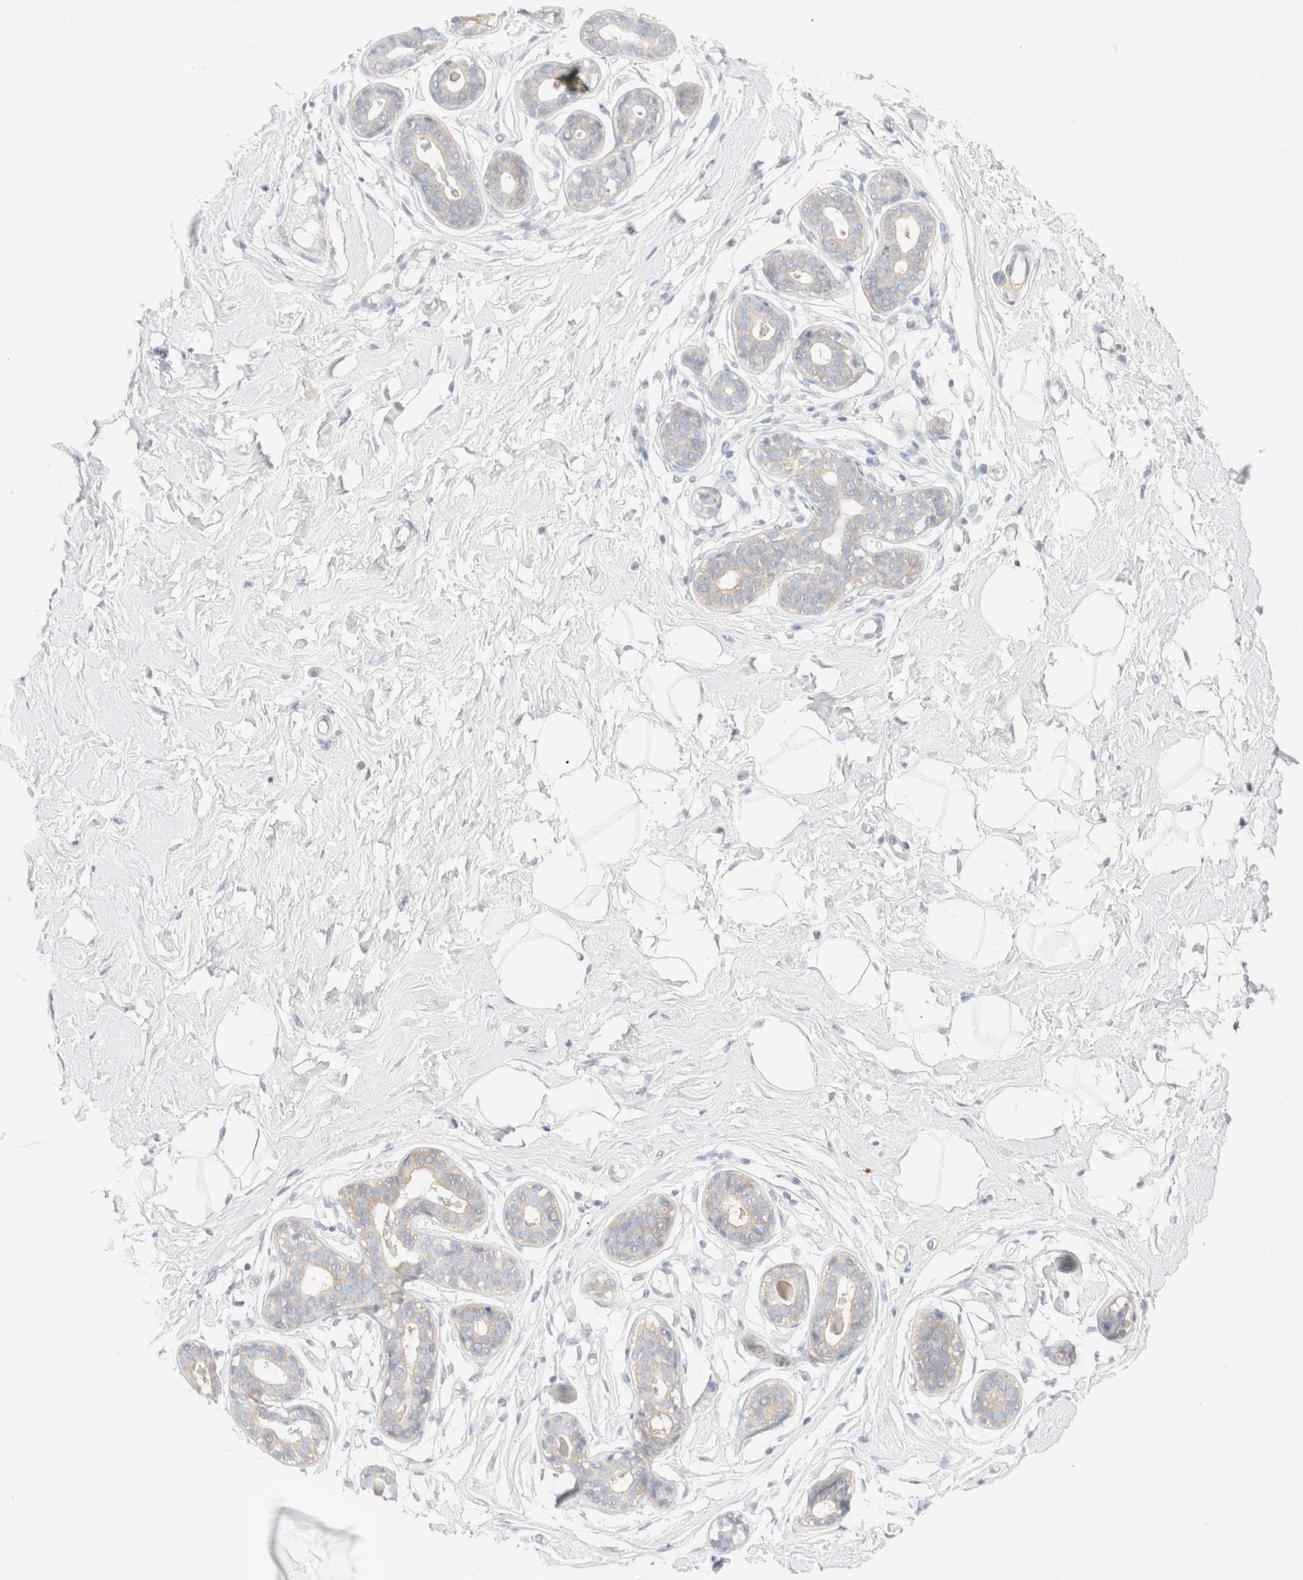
{"staining": {"intensity": "negative", "quantity": "none", "location": "none"}, "tissue": "breast", "cell_type": "Adipocytes", "image_type": "normal", "snomed": [{"axis": "morphology", "description": "Normal tissue, NOS"}, {"axis": "topography", "description": "Breast"}], "caption": "Micrograph shows no protein positivity in adipocytes of normal breast.", "gene": "SARM1", "patient": {"sex": "female", "age": 23}}